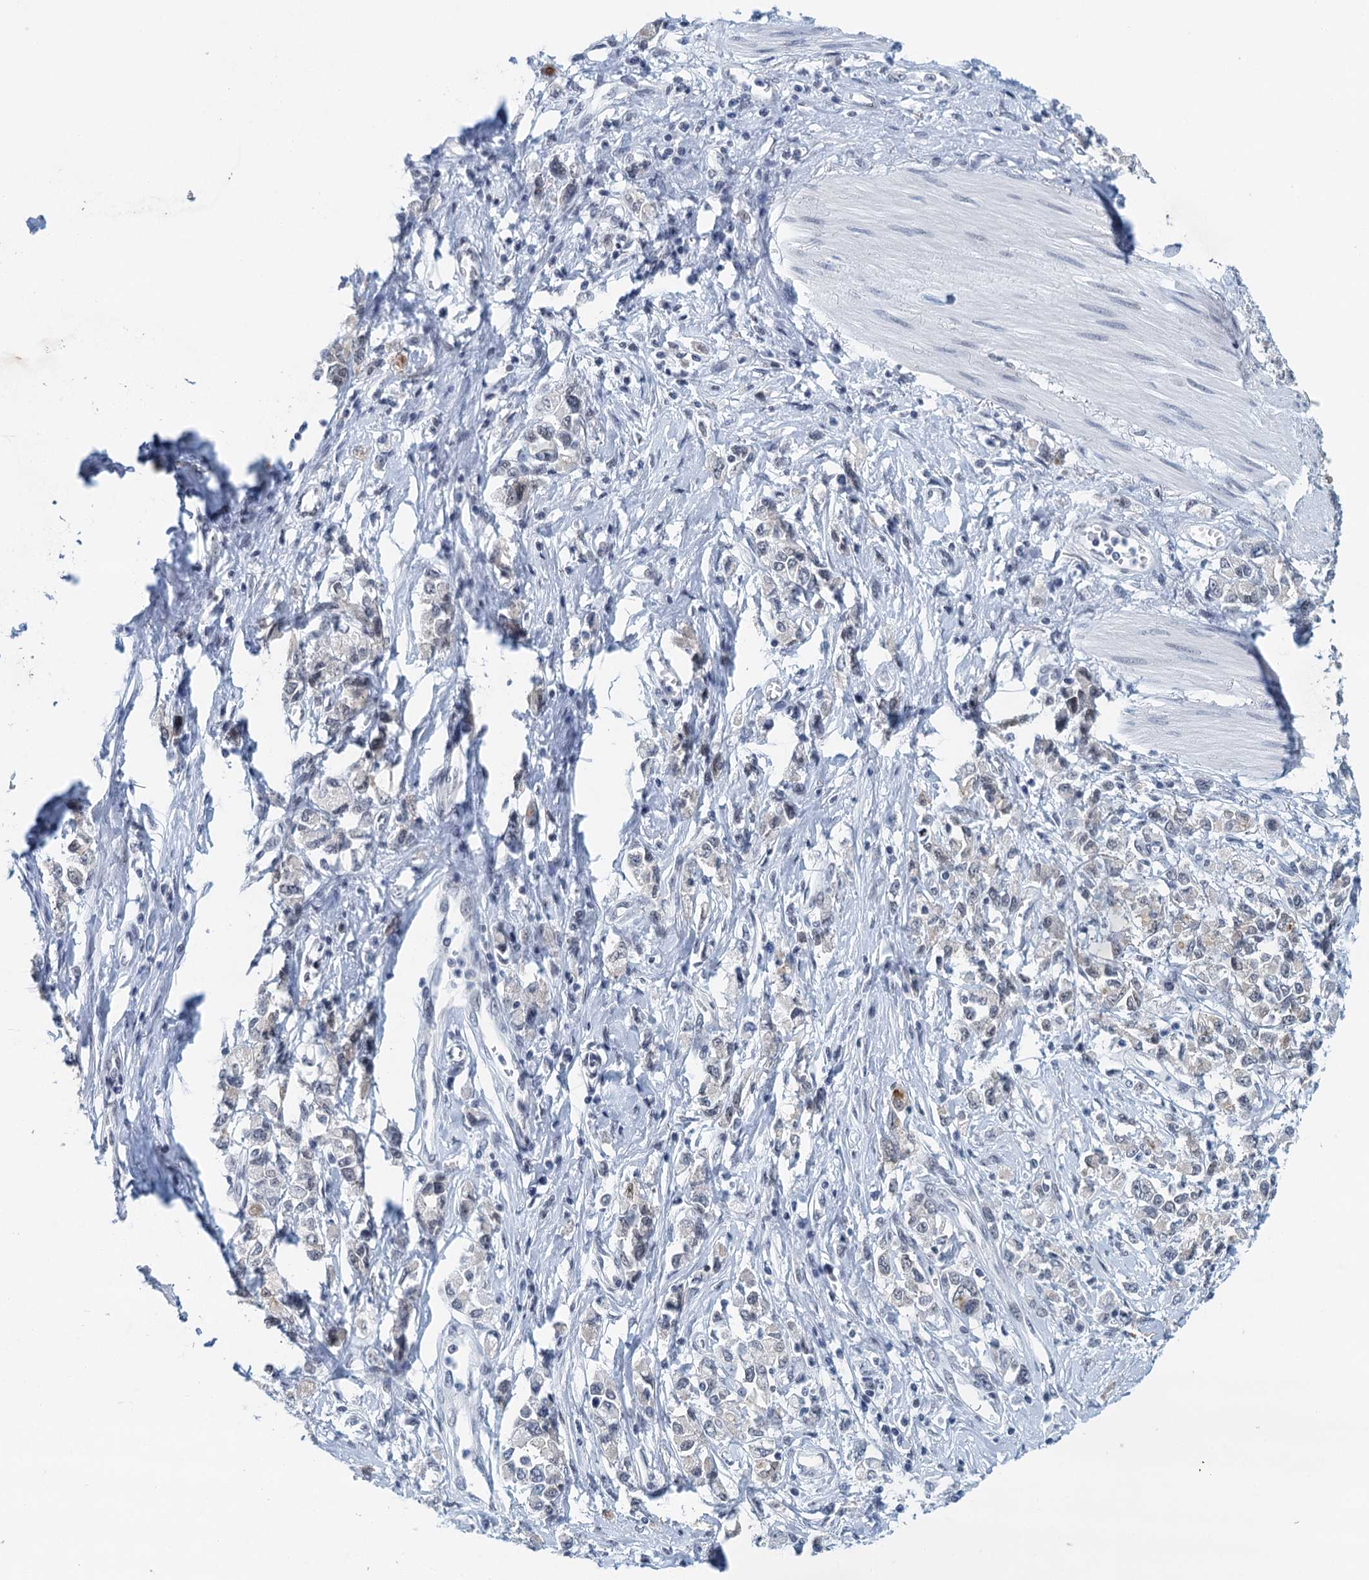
{"staining": {"intensity": "negative", "quantity": "none", "location": "none"}, "tissue": "stomach cancer", "cell_type": "Tumor cells", "image_type": "cancer", "snomed": [{"axis": "morphology", "description": "Adenocarcinoma, NOS"}, {"axis": "topography", "description": "Stomach"}], "caption": "DAB immunohistochemical staining of stomach adenocarcinoma shows no significant staining in tumor cells. (DAB (3,3'-diaminobenzidine) immunohistochemistry (IHC) with hematoxylin counter stain).", "gene": "EPS8L1", "patient": {"sex": "female", "age": 76}}